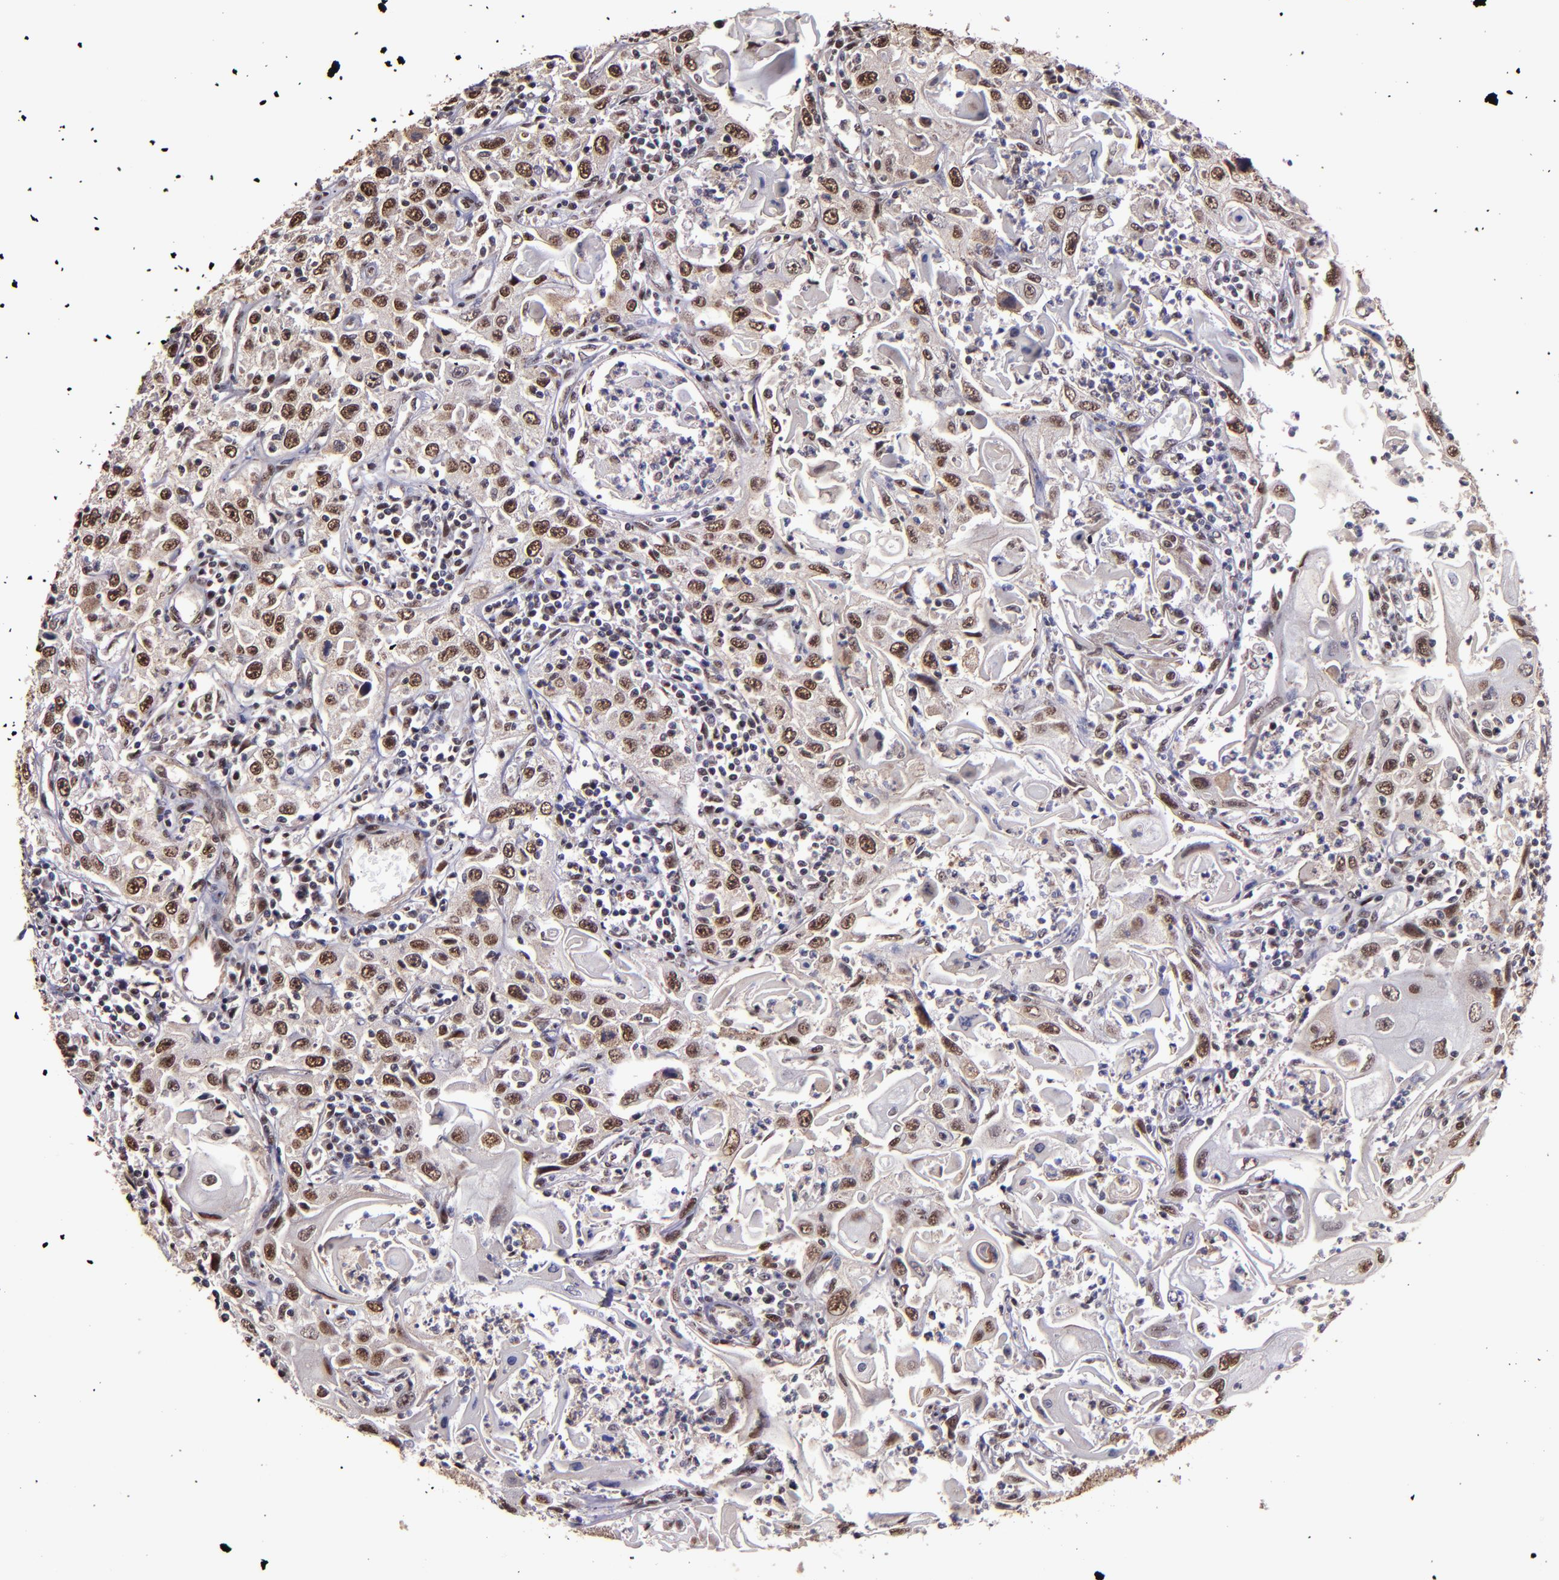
{"staining": {"intensity": "moderate", "quantity": ">75%", "location": "nuclear"}, "tissue": "head and neck cancer", "cell_type": "Tumor cells", "image_type": "cancer", "snomed": [{"axis": "morphology", "description": "Squamous cell carcinoma, NOS"}, {"axis": "topography", "description": "Oral tissue"}, {"axis": "topography", "description": "Head-Neck"}], "caption": "Protein expression analysis of squamous cell carcinoma (head and neck) reveals moderate nuclear positivity in about >75% of tumor cells.", "gene": "CECR2", "patient": {"sex": "female", "age": 76}}